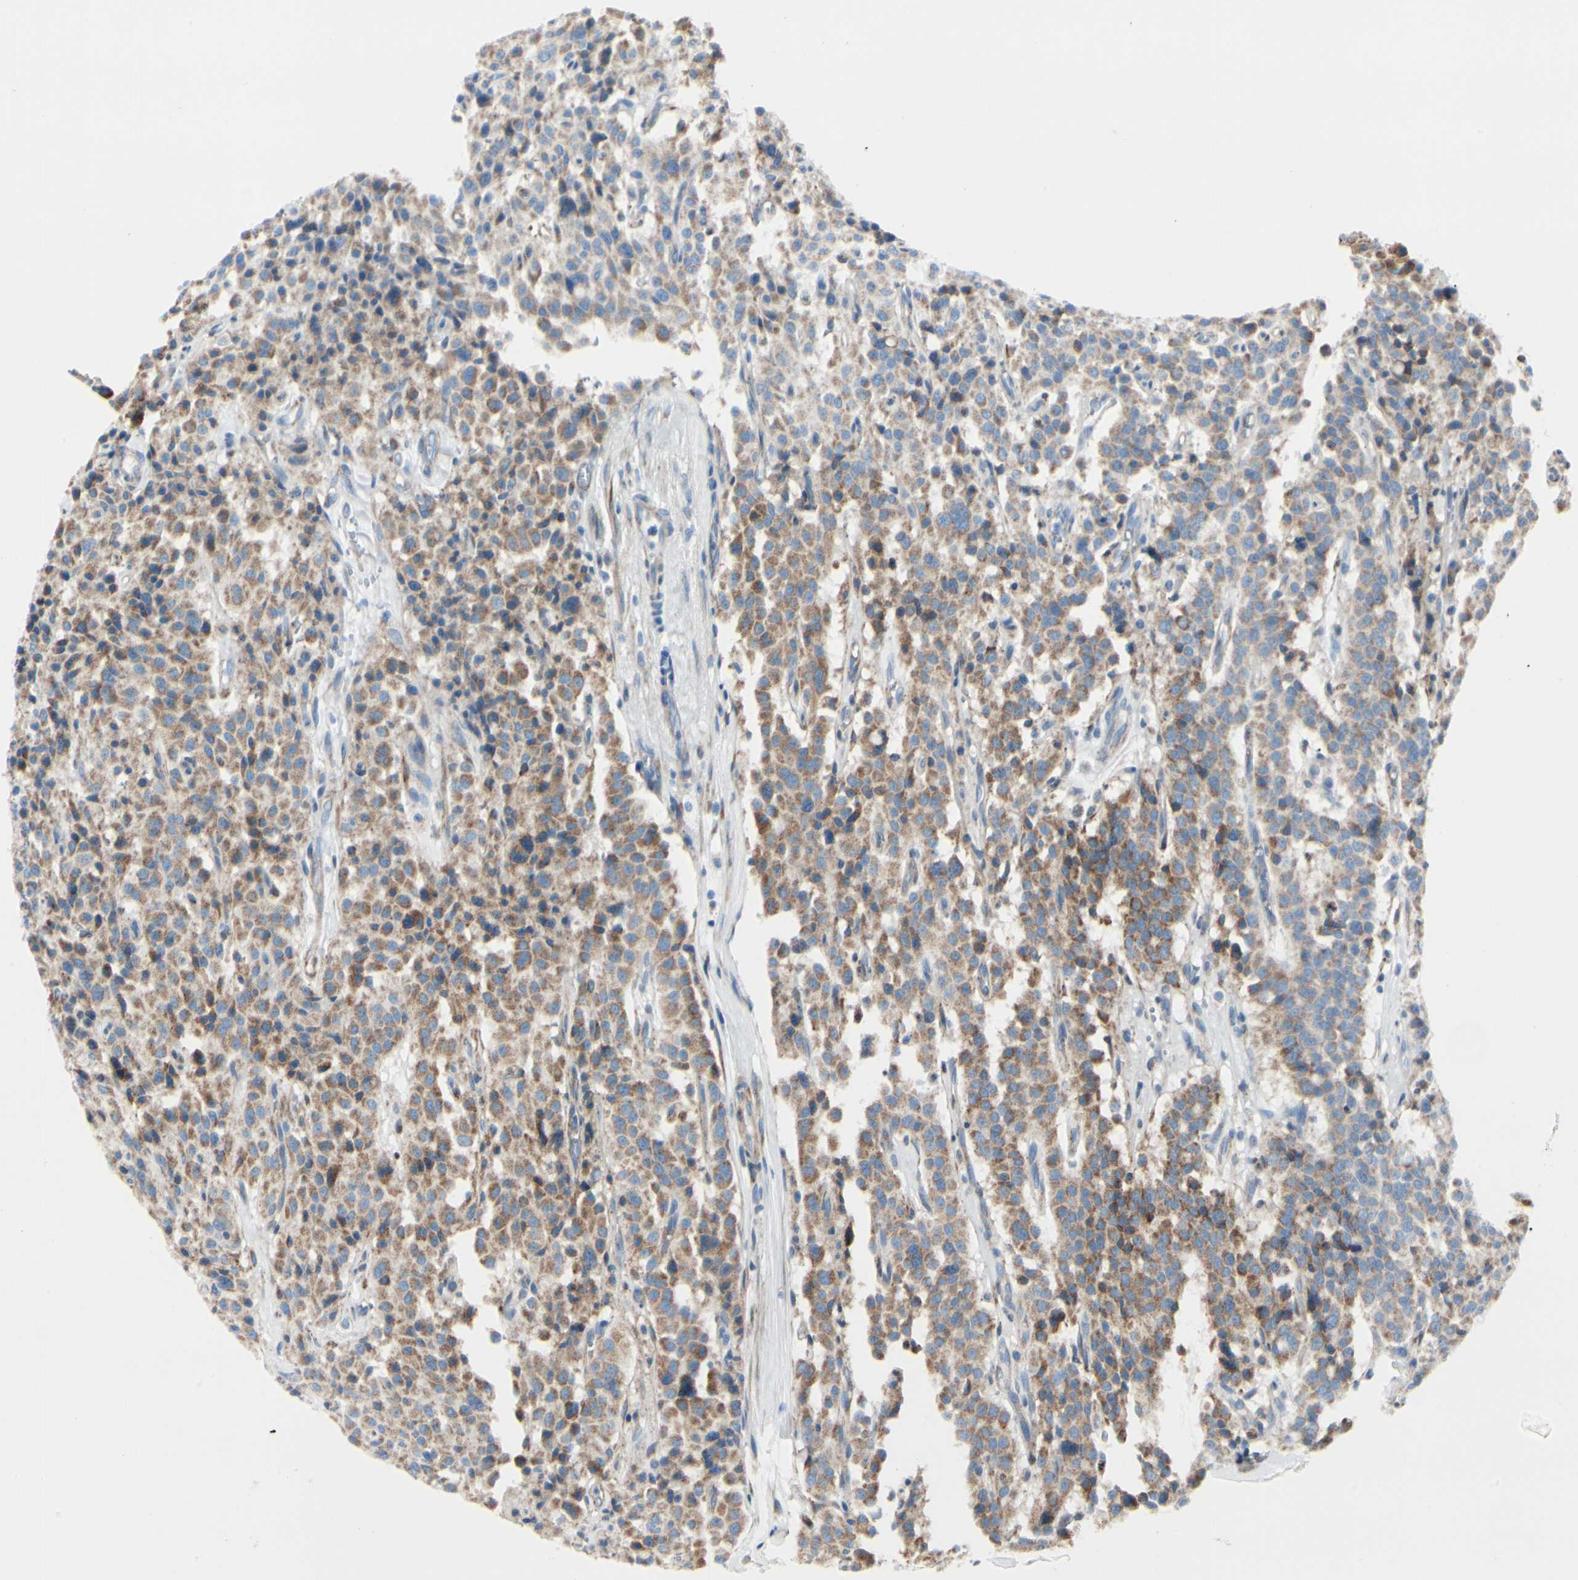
{"staining": {"intensity": "moderate", "quantity": ">75%", "location": "cytoplasmic/membranous"}, "tissue": "carcinoid", "cell_type": "Tumor cells", "image_type": "cancer", "snomed": [{"axis": "morphology", "description": "Carcinoid, malignant, NOS"}, {"axis": "topography", "description": "Lung"}], "caption": "Immunohistochemical staining of human carcinoid displays medium levels of moderate cytoplasmic/membranous staining in about >75% of tumor cells. Immunohistochemistry (ihc) stains the protein of interest in brown and the nuclei are stained blue.", "gene": "MRPL9", "patient": {"sex": "male", "age": 30}}